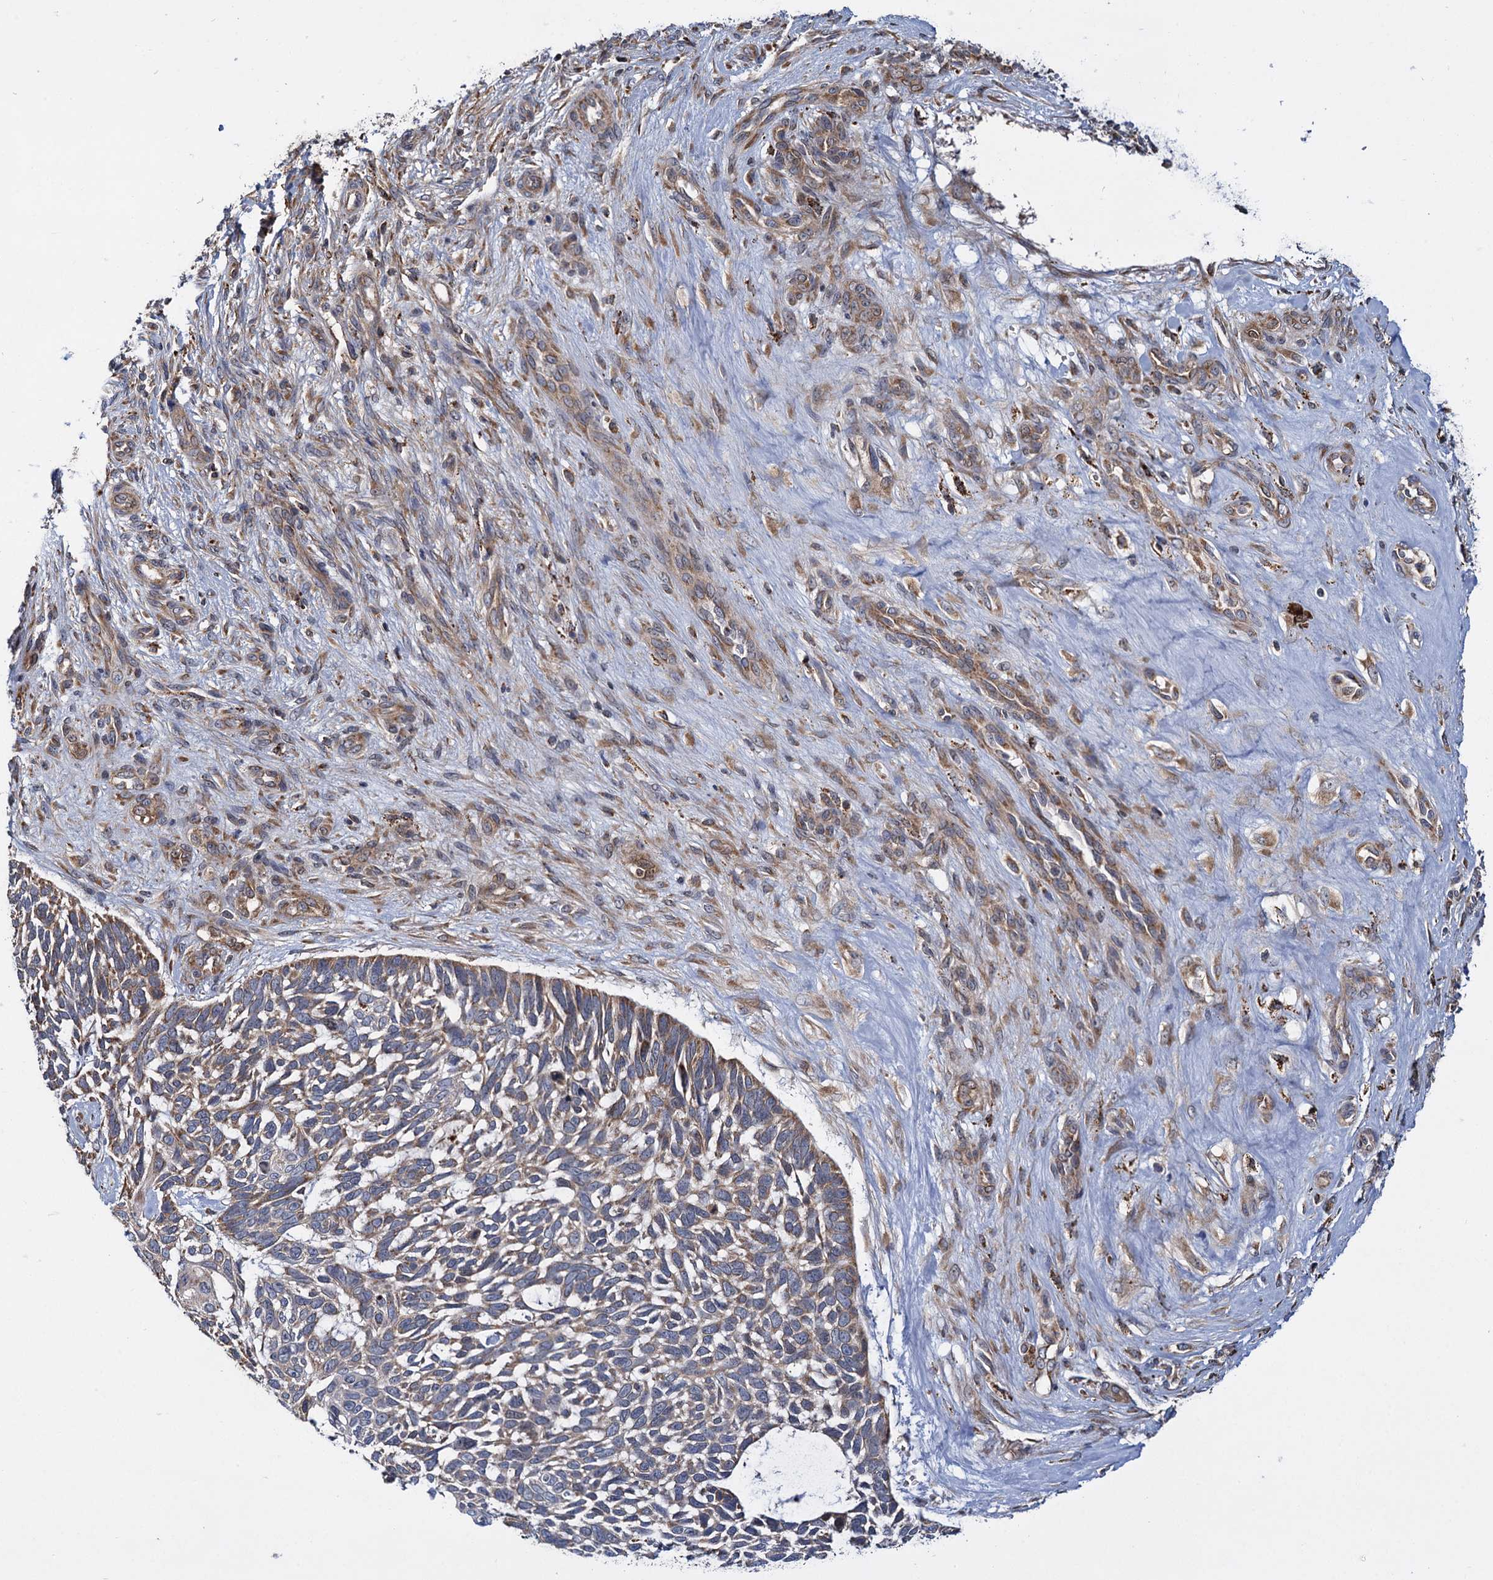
{"staining": {"intensity": "moderate", "quantity": "25%-75%", "location": "cytoplasmic/membranous"}, "tissue": "skin cancer", "cell_type": "Tumor cells", "image_type": "cancer", "snomed": [{"axis": "morphology", "description": "Basal cell carcinoma"}, {"axis": "topography", "description": "Skin"}], "caption": "Human skin basal cell carcinoma stained for a protein (brown) demonstrates moderate cytoplasmic/membranous positive expression in about 25%-75% of tumor cells.", "gene": "UFM1", "patient": {"sex": "male", "age": 88}}